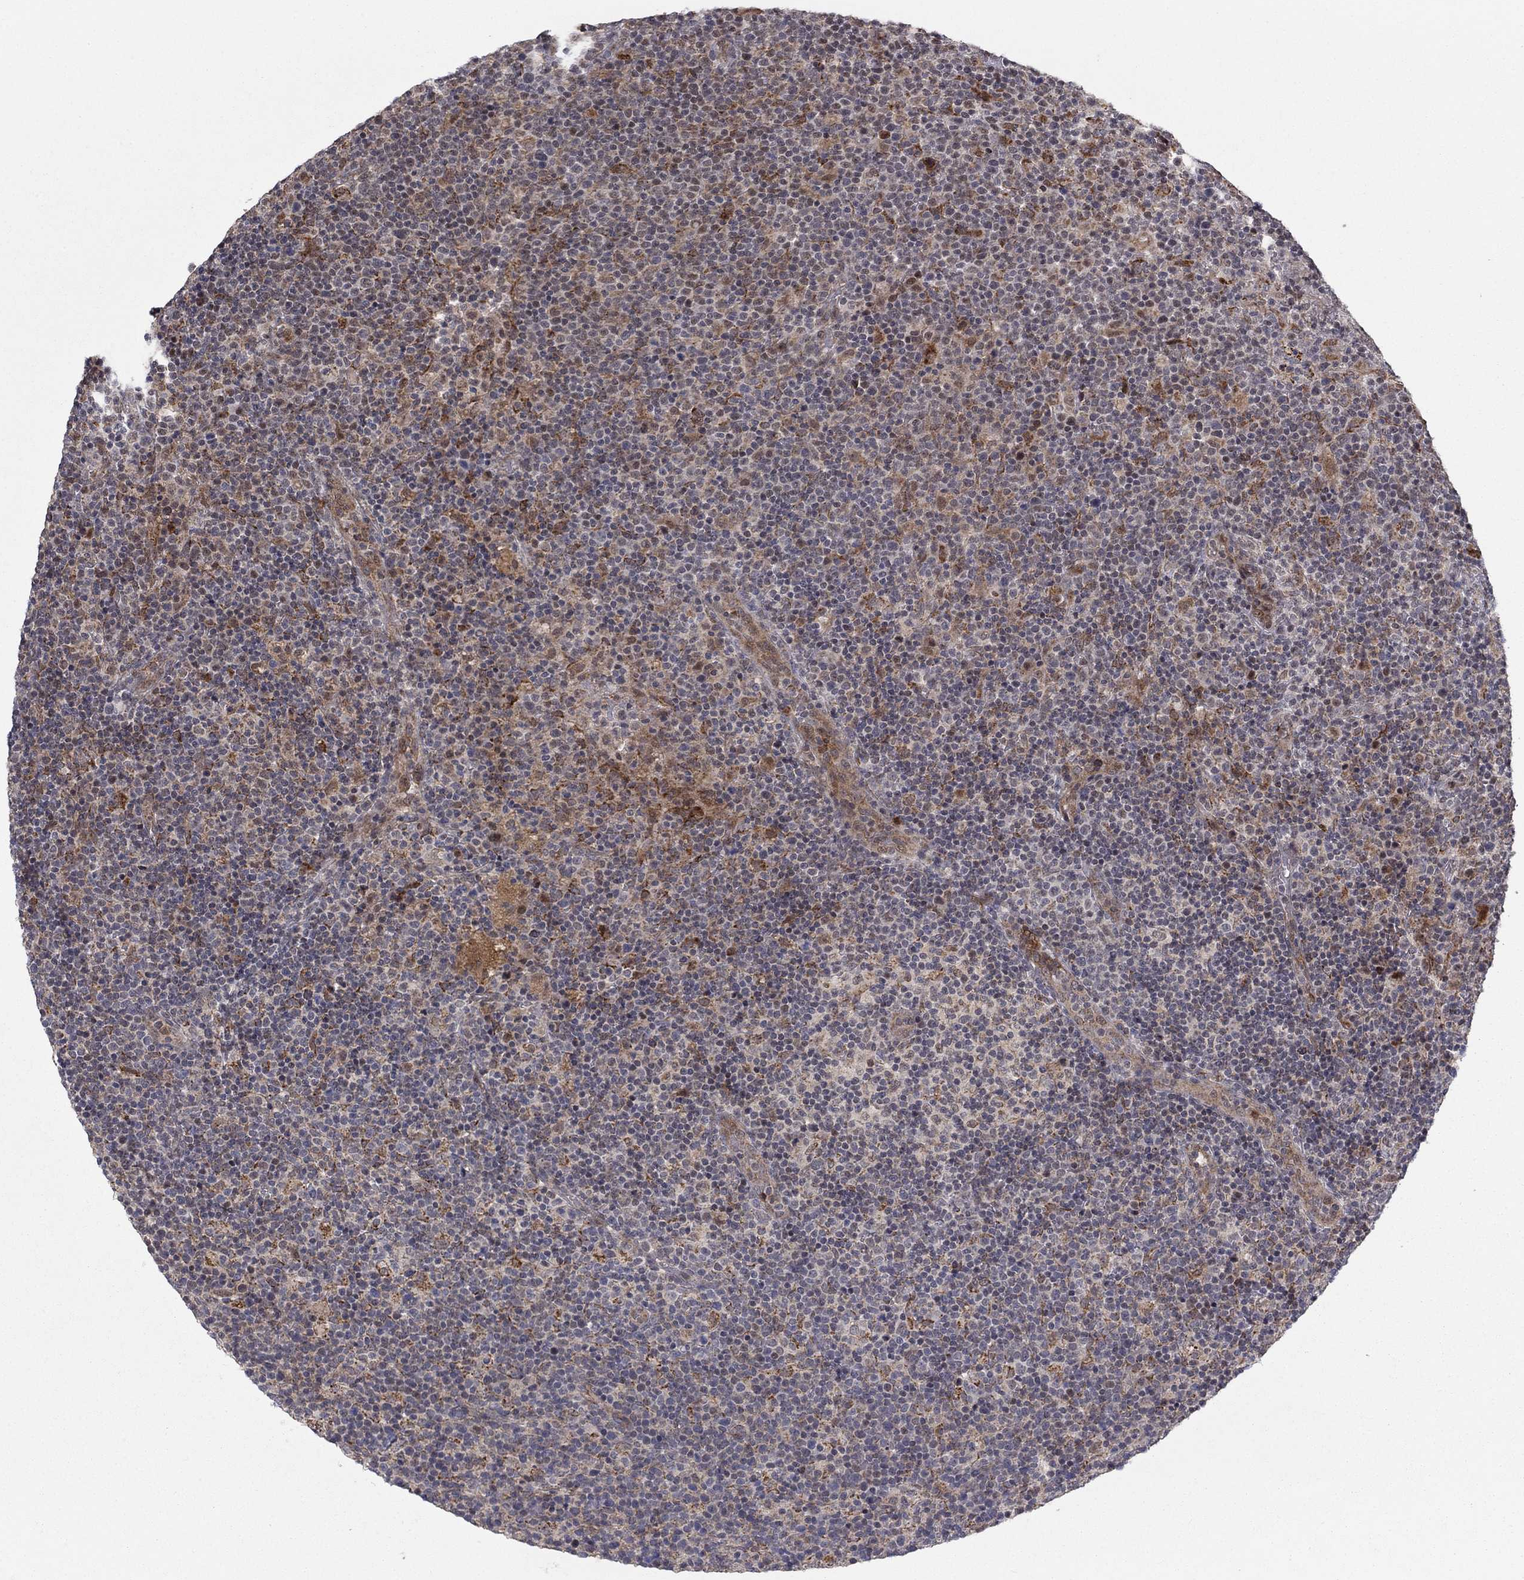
{"staining": {"intensity": "moderate", "quantity": "<25%", "location": "cytoplasmic/membranous"}, "tissue": "lymphoma", "cell_type": "Tumor cells", "image_type": "cancer", "snomed": [{"axis": "morphology", "description": "Malignant lymphoma, non-Hodgkin's type, High grade"}, {"axis": "topography", "description": "Lymph node"}], "caption": "DAB (3,3'-diaminobenzidine) immunohistochemical staining of lymphoma shows moderate cytoplasmic/membranous protein positivity in approximately <25% of tumor cells.", "gene": "ZNF395", "patient": {"sex": "male", "age": 61}}